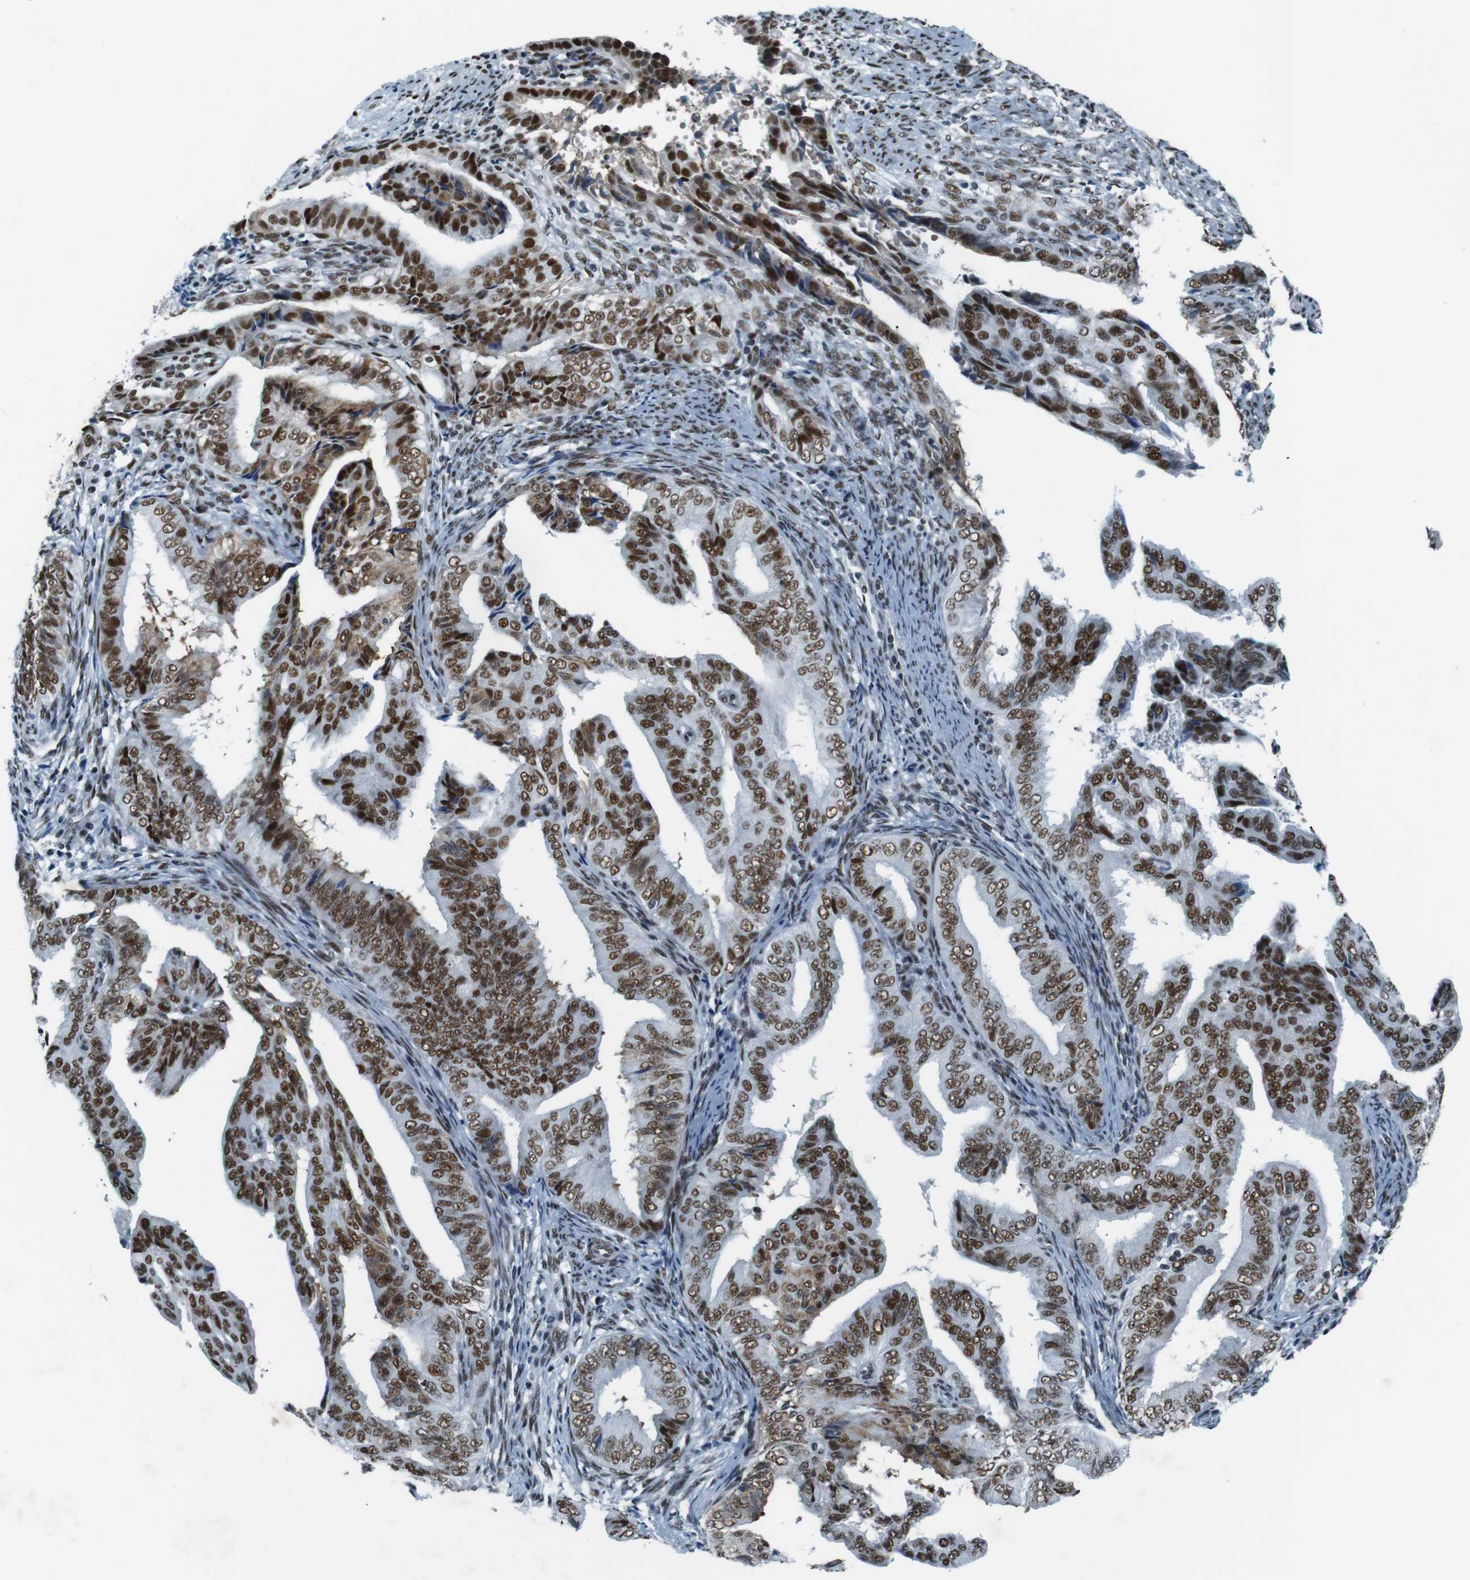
{"staining": {"intensity": "moderate", "quantity": ">75%", "location": "nuclear"}, "tissue": "endometrial cancer", "cell_type": "Tumor cells", "image_type": "cancer", "snomed": [{"axis": "morphology", "description": "Adenocarcinoma, NOS"}, {"axis": "topography", "description": "Endometrium"}], "caption": "Moderate nuclear expression for a protein is identified in approximately >75% of tumor cells of adenocarcinoma (endometrial) using immunohistochemistry (IHC).", "gene": "HEXIM1", "patient": {"sex": "female", "age": 58}}